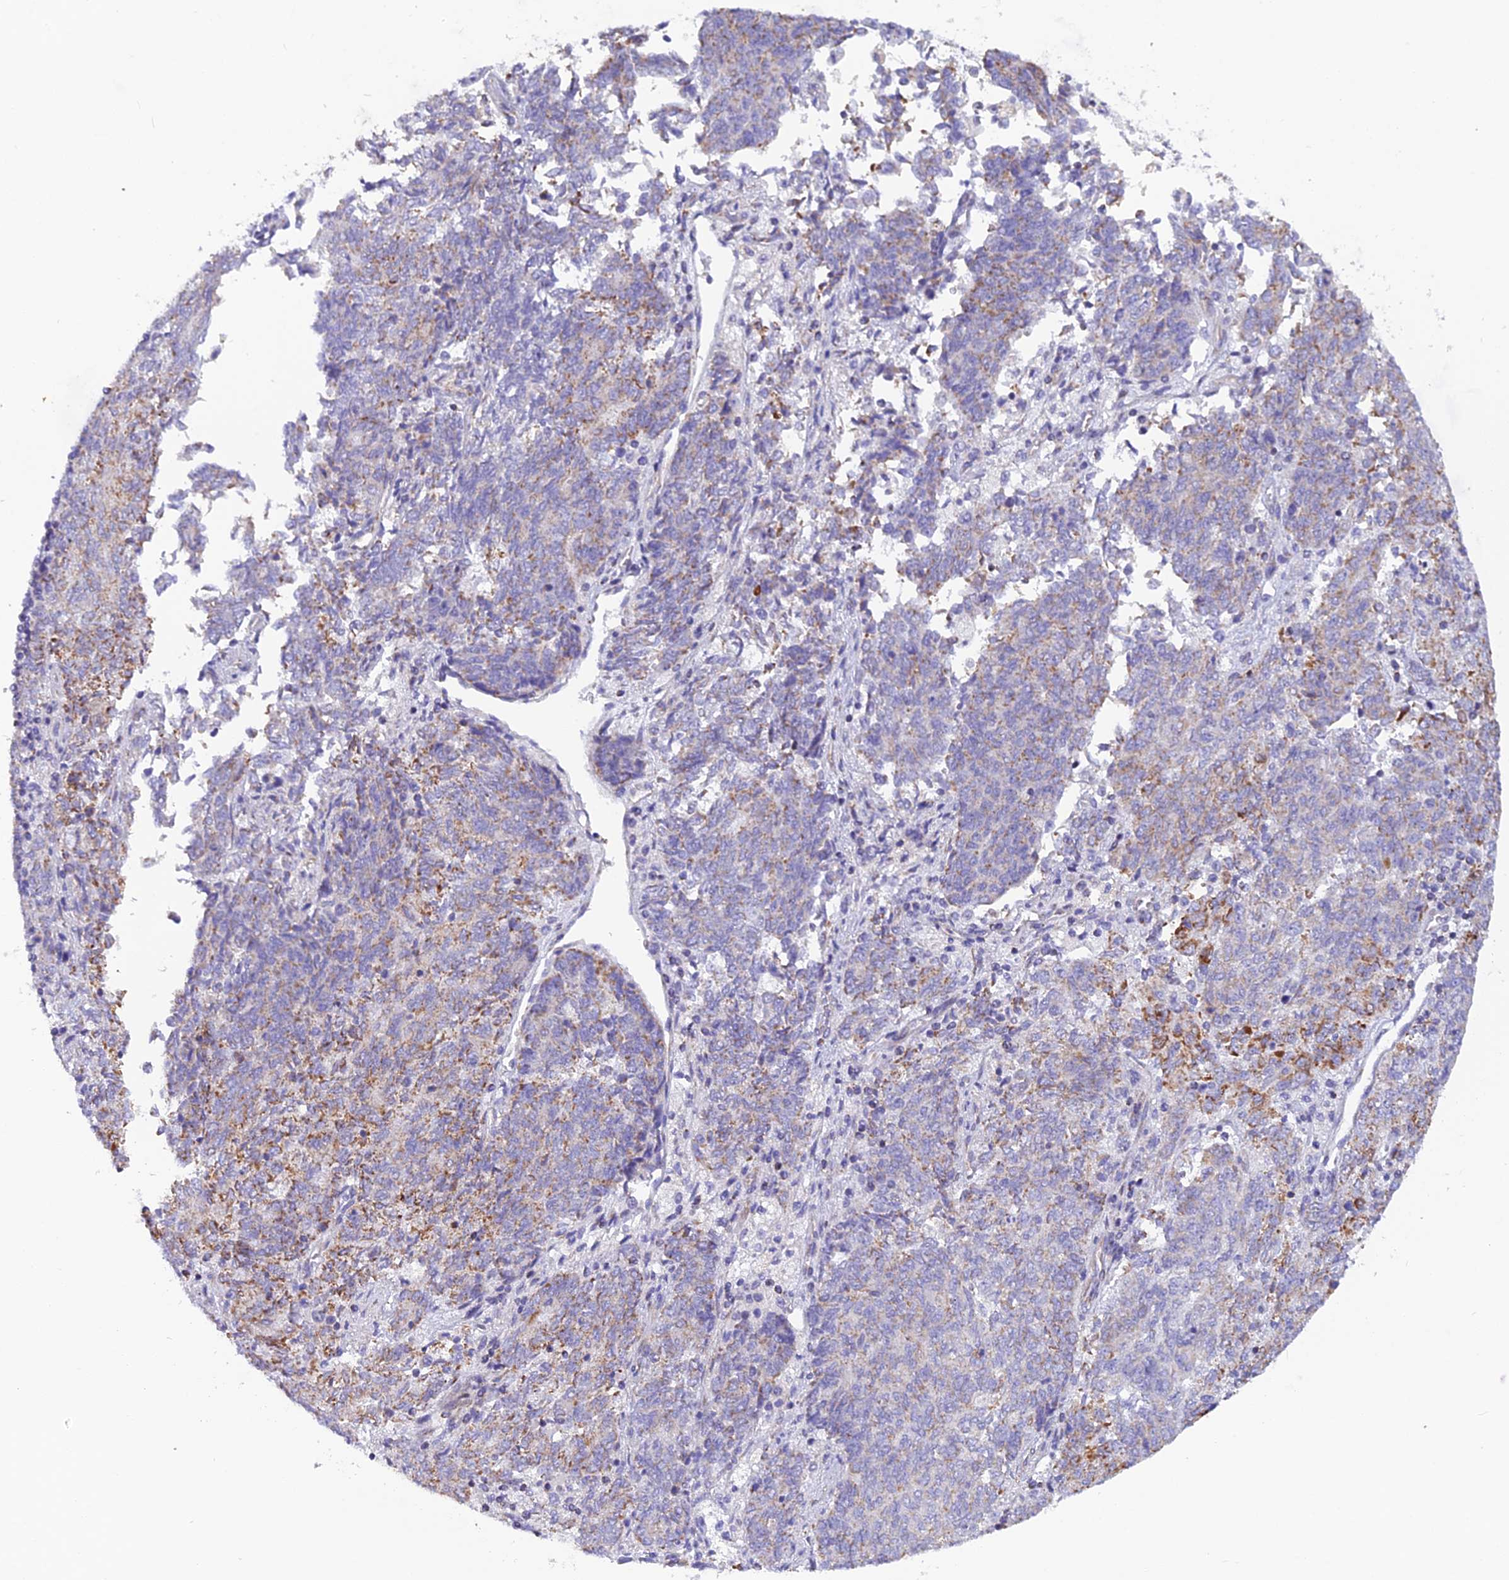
{"staining": {"intensity": "moderate", "quantity": "<25%", "location": "cytoplasmic/membranous"}, "tissue": "endometrial cancer", "cell_type": "Tumor cells", "image_type": "cancer", "snomed": [{"axis": "morphology", "description": "Adenocarcinoma, NOS"}, {"axis": "topography", "description": "Endometrium"}], "caption": "A brown stain shows moderate cytoplasmic/membranous expression of a protein in endometrial adenocarcinoma tumor cells. The staining was performed using DAB (3,3'-diaminobenzidine) to visualize the protein expression in brown, while the nuclei were stained in blue with hematoxylin (Magnification: 20x).", "gene": "POMGNT1", "patient": {"sex": "female", "age": 80}}